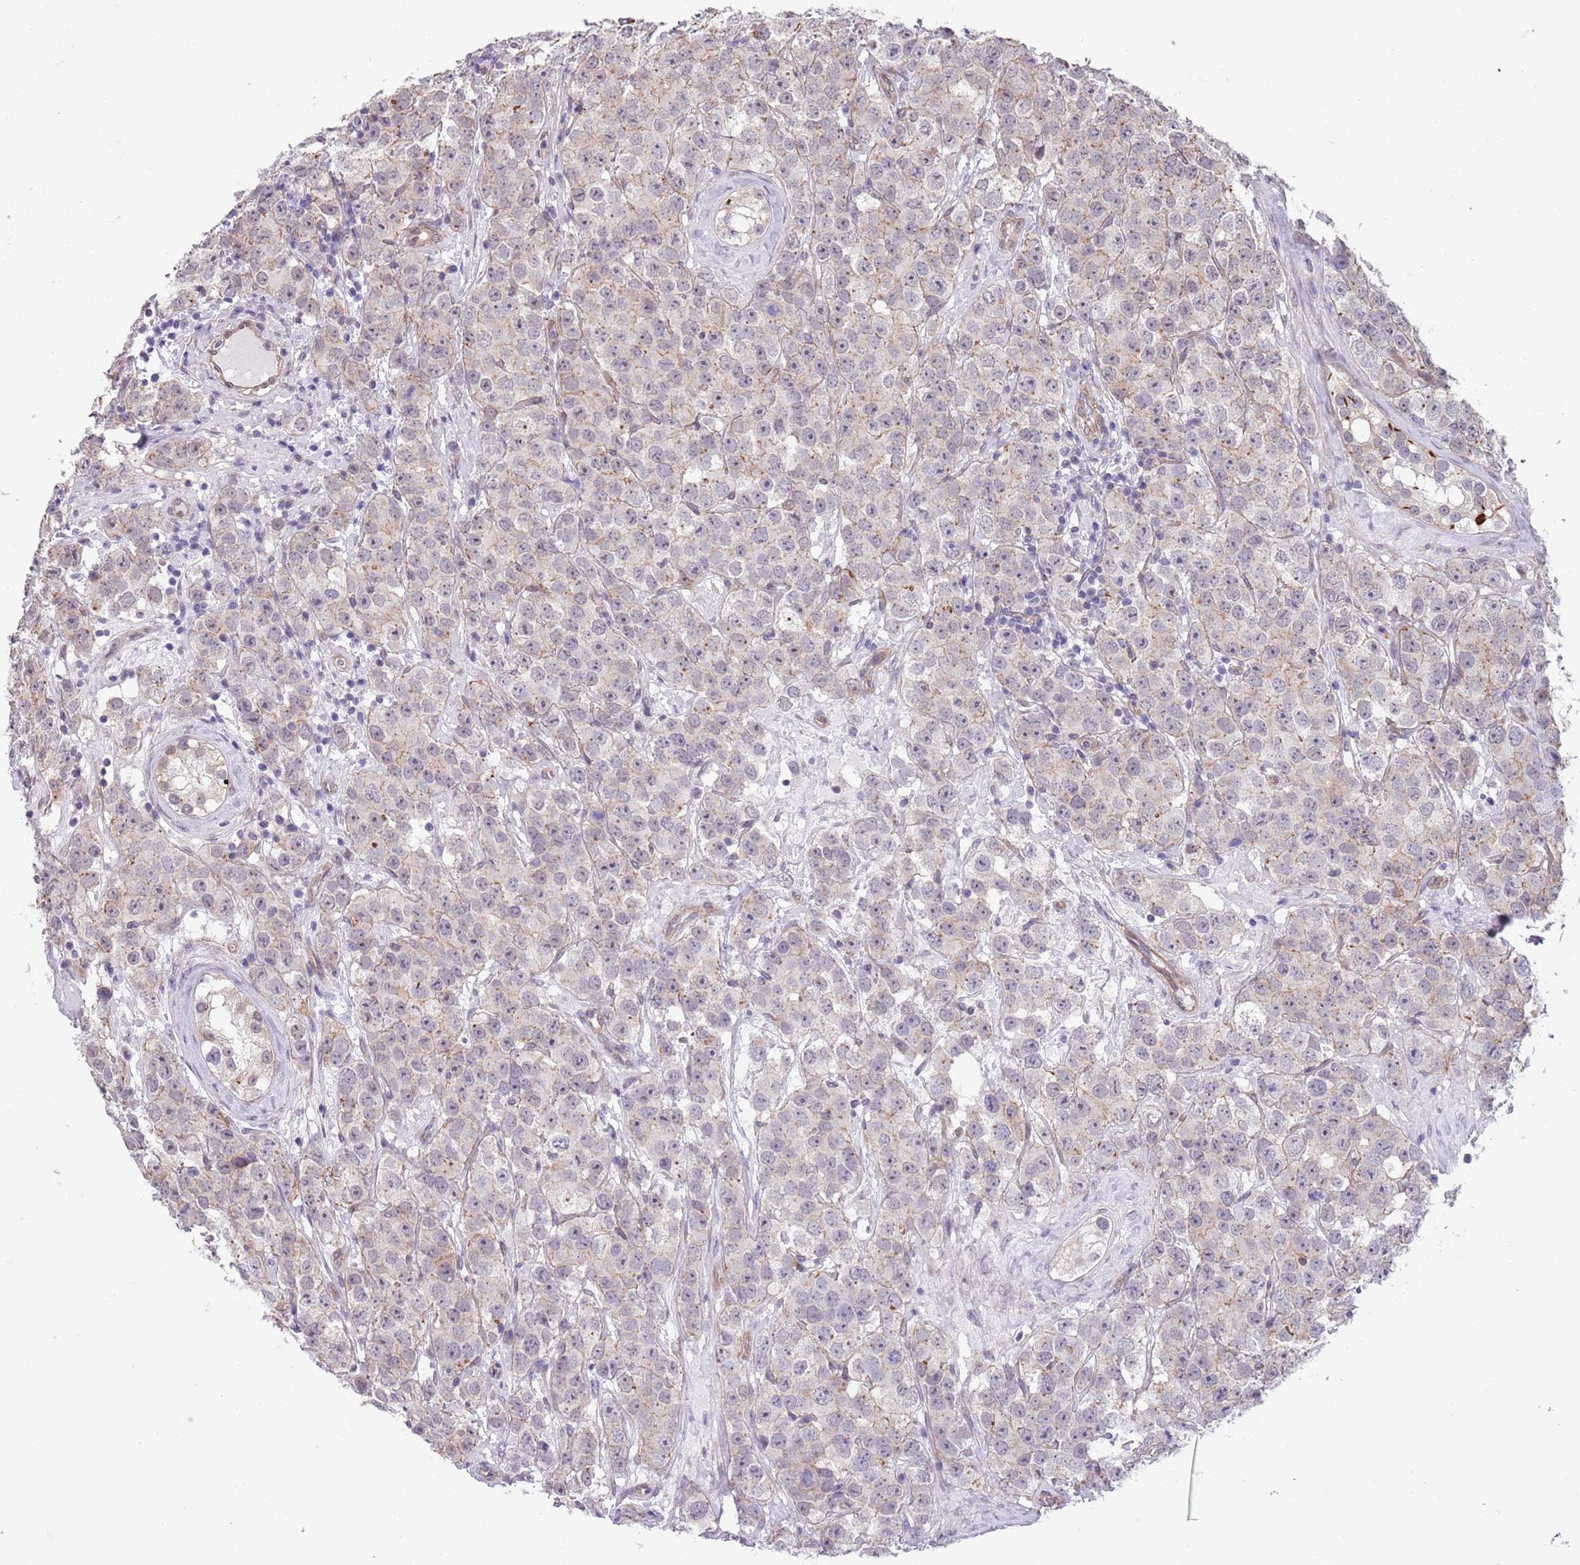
{"staining": {"intensity": "negative", "quantity": "none", "location": "none"}, "tissue": "testis cancer", "cell_type": "Tumor cells", "image_type": "cancer", "snomed": [{"axis": "morphology", "description": "Seminoma, NOS"}, {"axis": "topography", "description": "Testis"}], "caption": "Immunohistochemistry (IHC) image of seminoma (testis) stained for a protein (brown), which reveals no staining in tumor cells.", "gene": "CREBZF", "patient": {"sex": "male", "age": 28}}